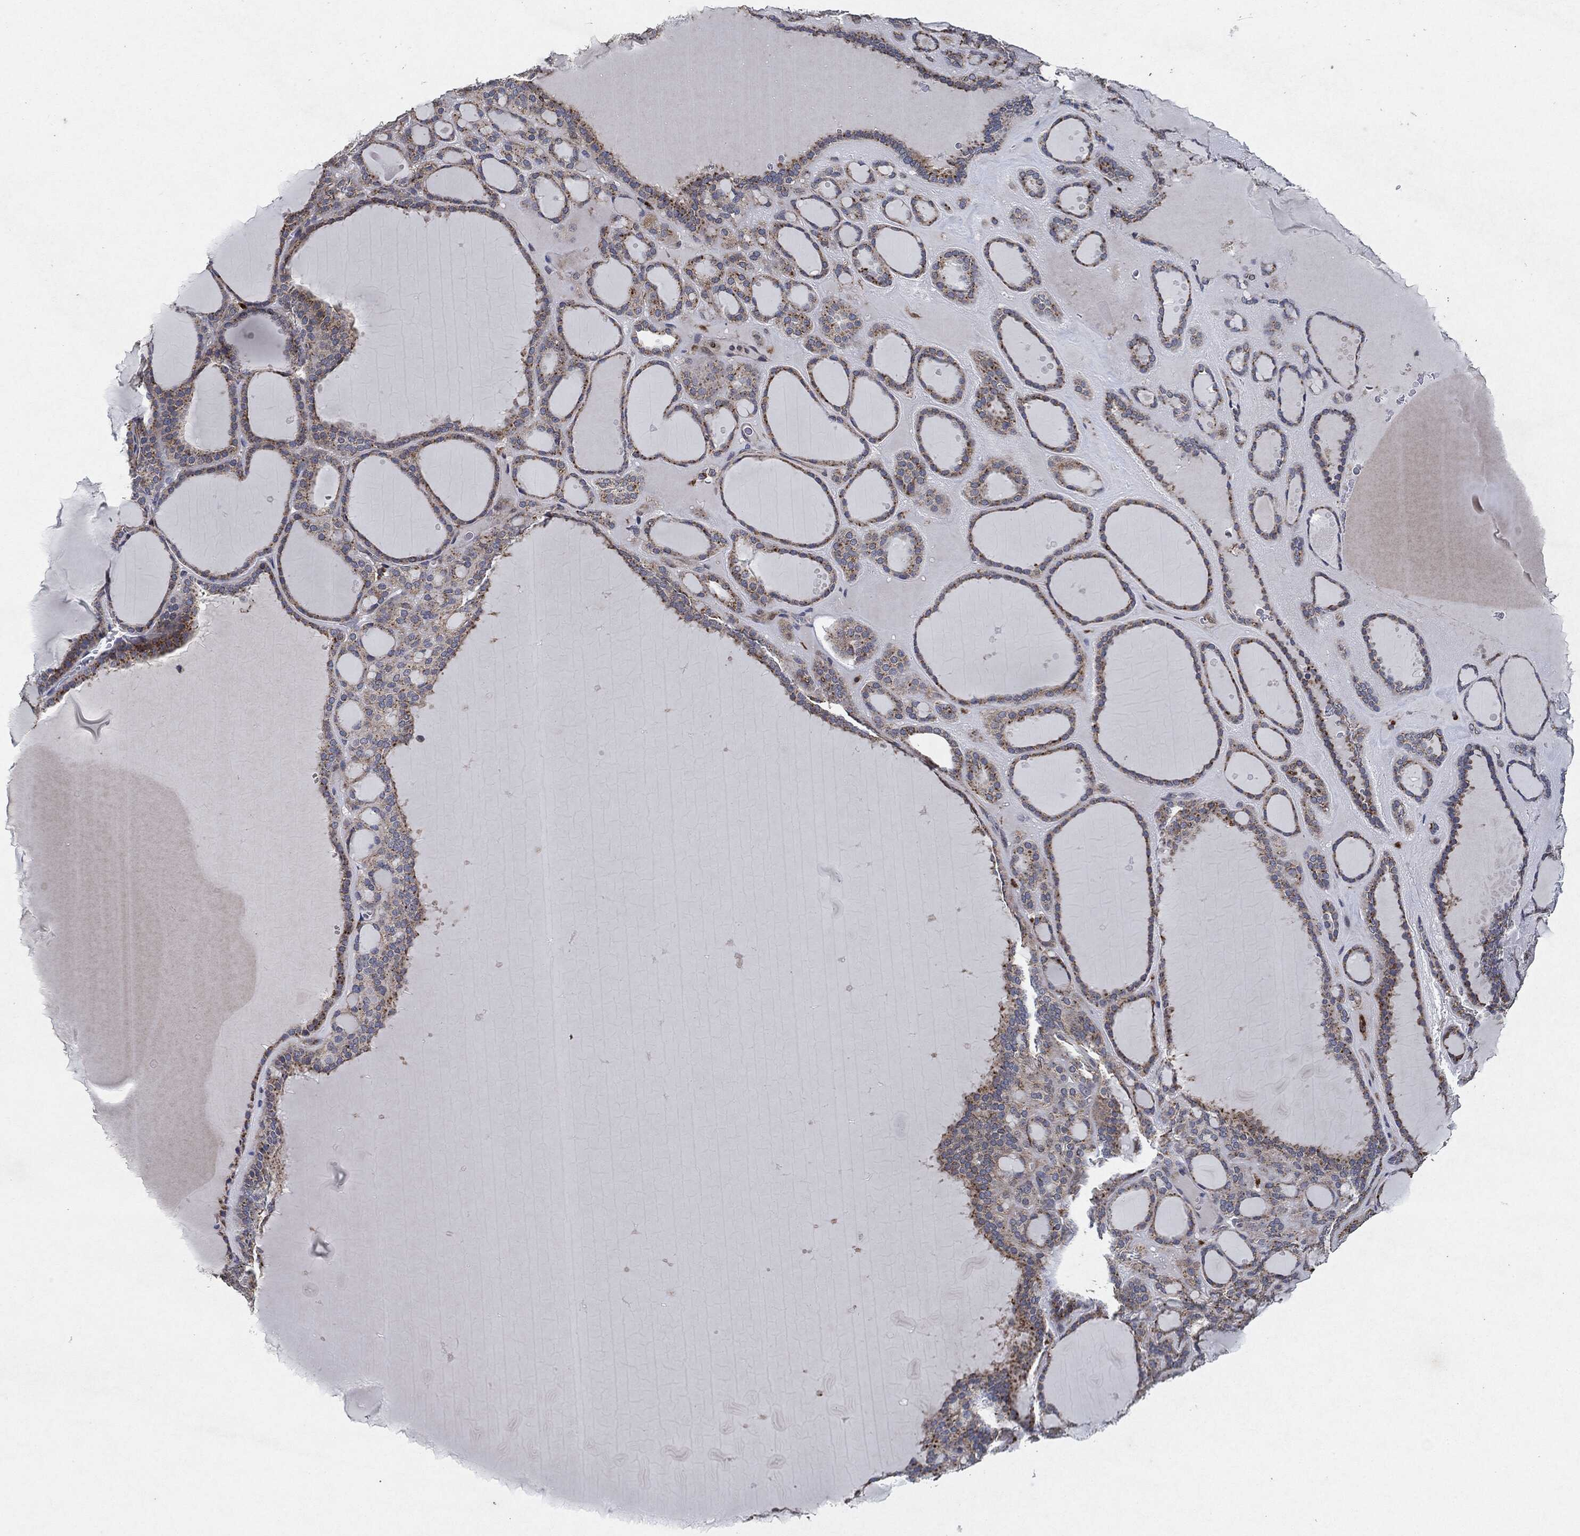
{"staining": {"intensity": "moderate", "quantity": ">75%", "location": "cytoplasmic/membranous"}, "tissue": "thyroid gland", "cell_type": "Glandular cells", "image_type": "normal", "snomed": [{"axis": "morphology", "description": "Normal tissue, NOS"}, {"axis": "topography", "description": "Thyroid gland"}], "caption": "About >75% of glandular cells in benign thyroid gland demonstrate moderate cytoplasmic/membranous protein positivity as visualized by brown immunohistochemical staining.", "gene": "SLC31A2", "patient": {"sex": "male", "age": 63}}